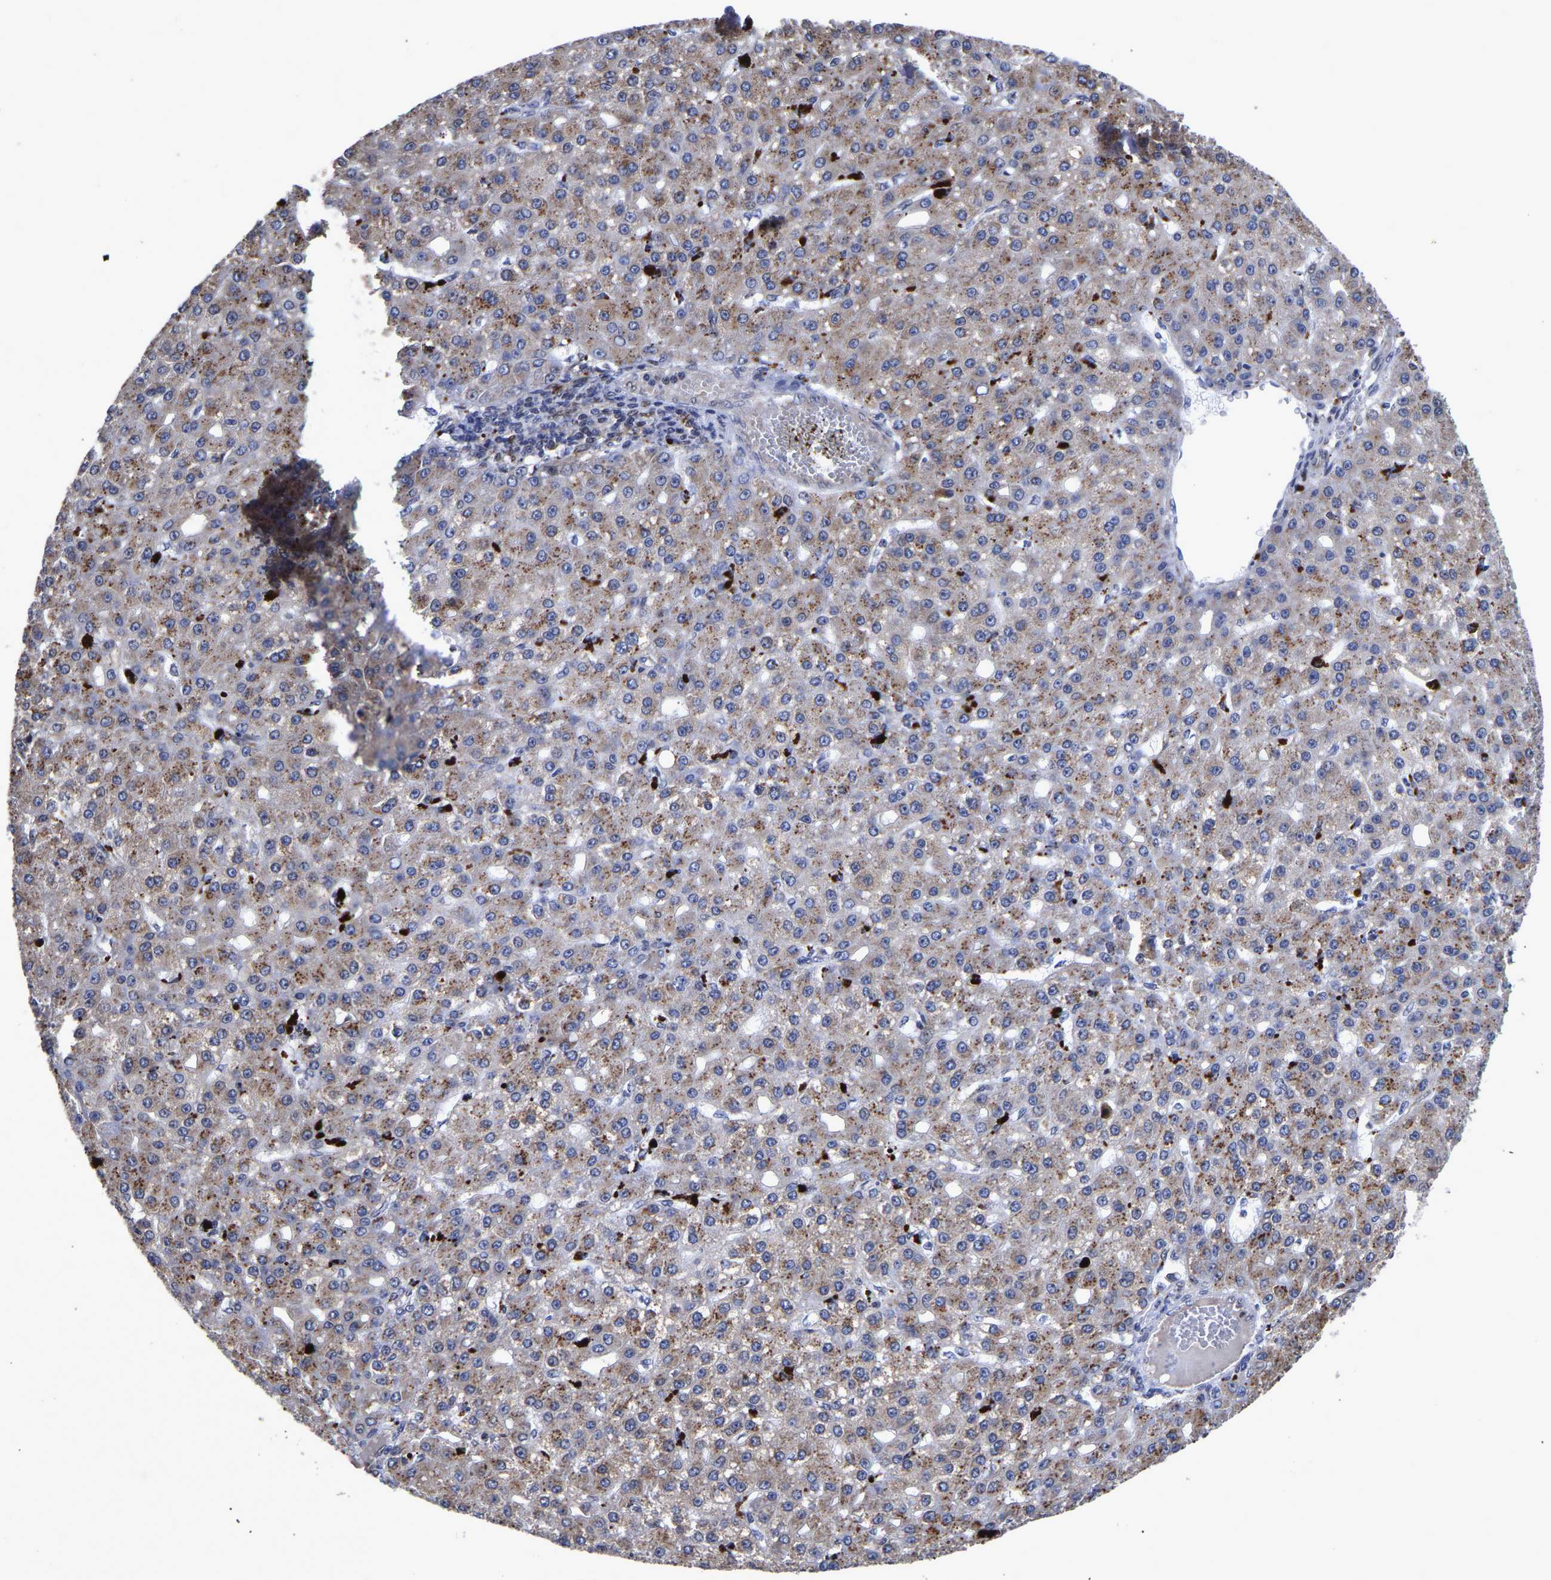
{"staining": {"intensity": "moderate", "quantity": ">75%", "location": "cytoplasmic/membranous"}, "tissue": "liver cancer", "cell_type": "Tumor cells", "image_type": "cancer", "snomed": [{"axis": "morphology", "description": "Carcinoma, Hepatocellular, NOS"}, {"axis": "topography", "description": "Liver"}], "caption": "Liver cancer tissue displays moderate cytoplasmic/membranous staining in approximately >75% of tumor cells (brown staining indicates protein expression, while blue staining denotes nuclei).", "gene": "JUNB", "patient": {"sex": "male", "age": 67}}